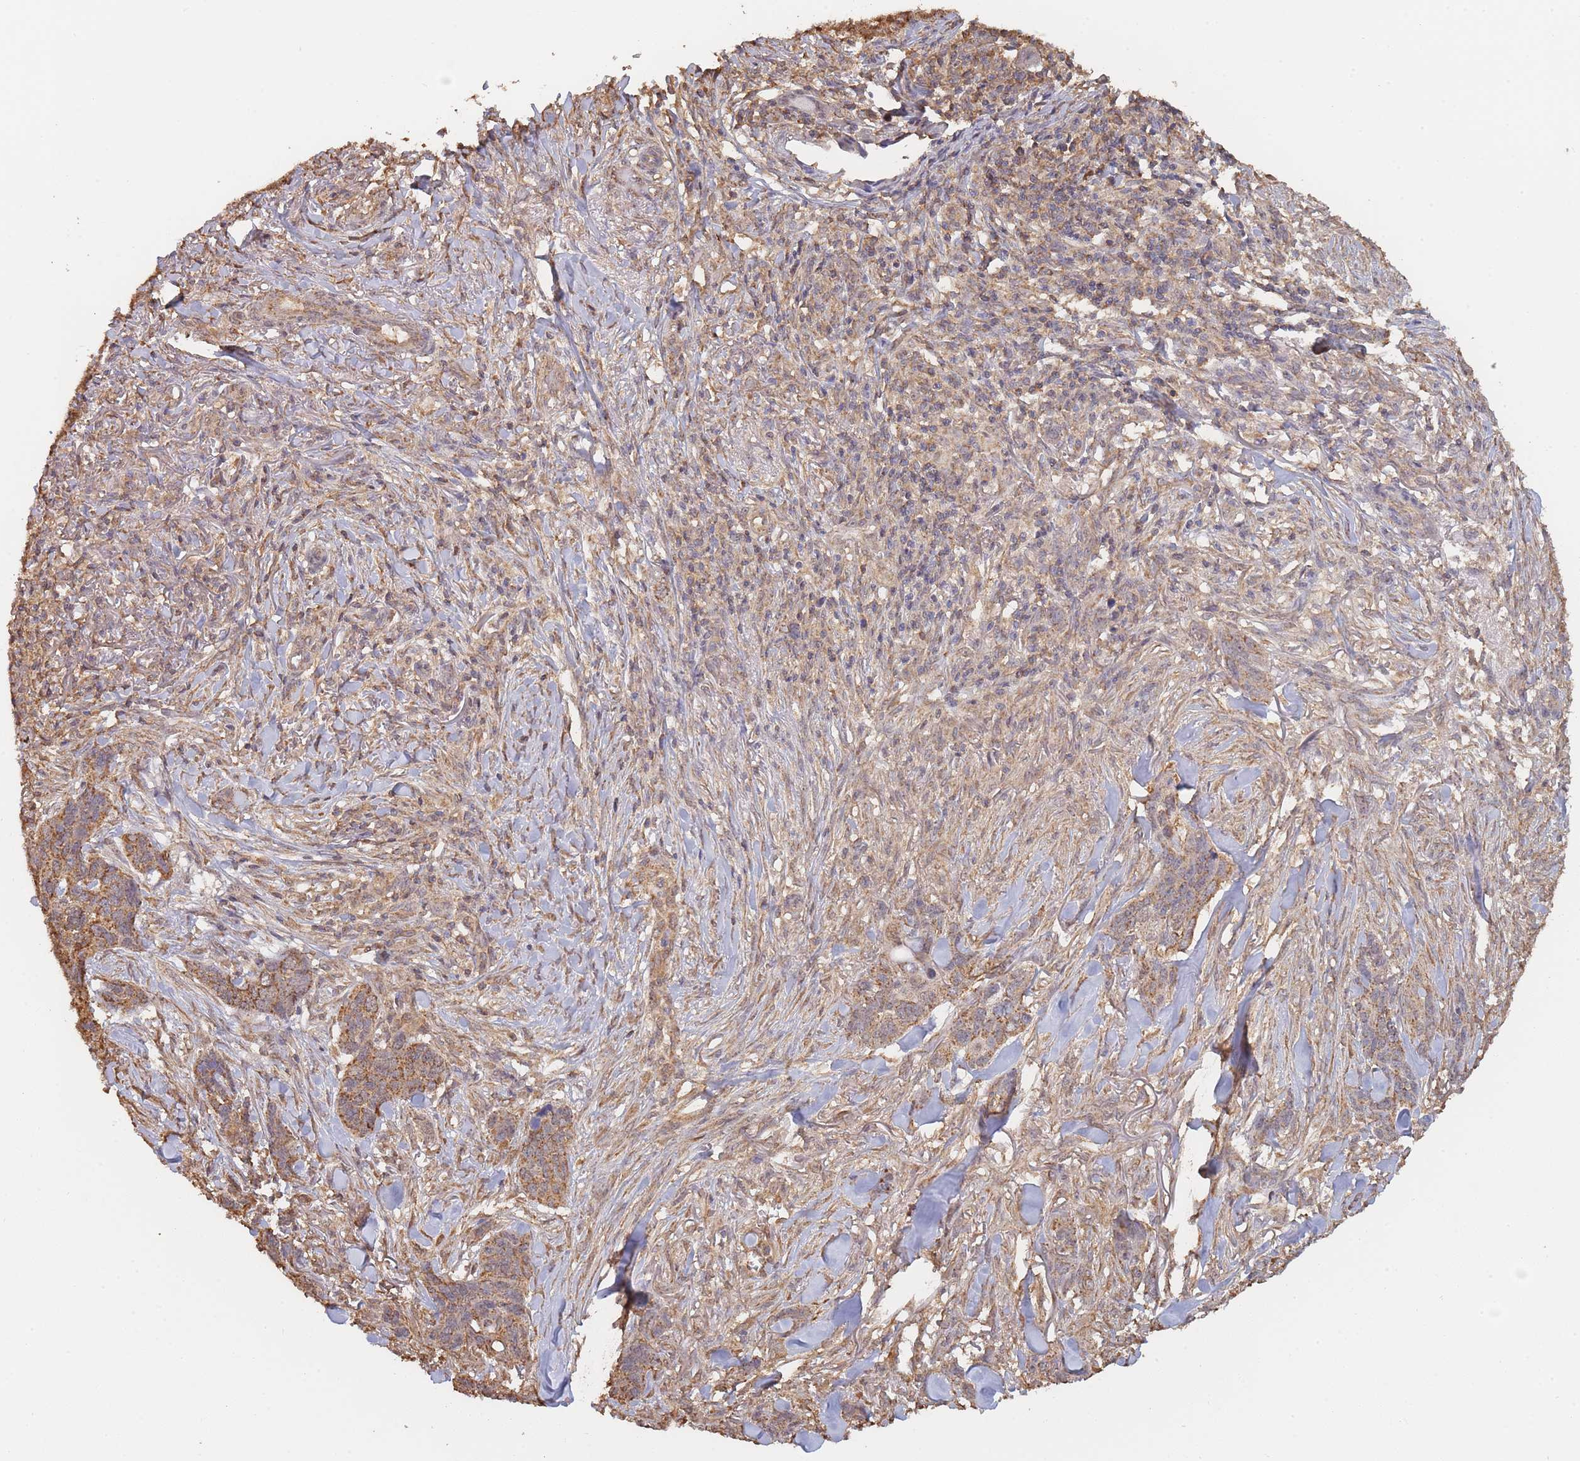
{"staining": {"intensity": "moderate", "quantity": ">75%", "location": "cytoplasmic/membranous"}, "tissue": "skin cancer", "cell_type": "Tumor cells", "image_type": "cancer", "snomed": [{"axis": "morphology", "description": "Basal cell carcinoma"}, {"axis": "topography", "description": "Skin"}], "caption": "Tumor cells demonstrate moderate cytoplasmic/membranous positivity in approximately >75% of cells in skin cancer (basal cell carcinoma).", "gene": "METRN", "patient": {"sex": "male", "age": 86}}